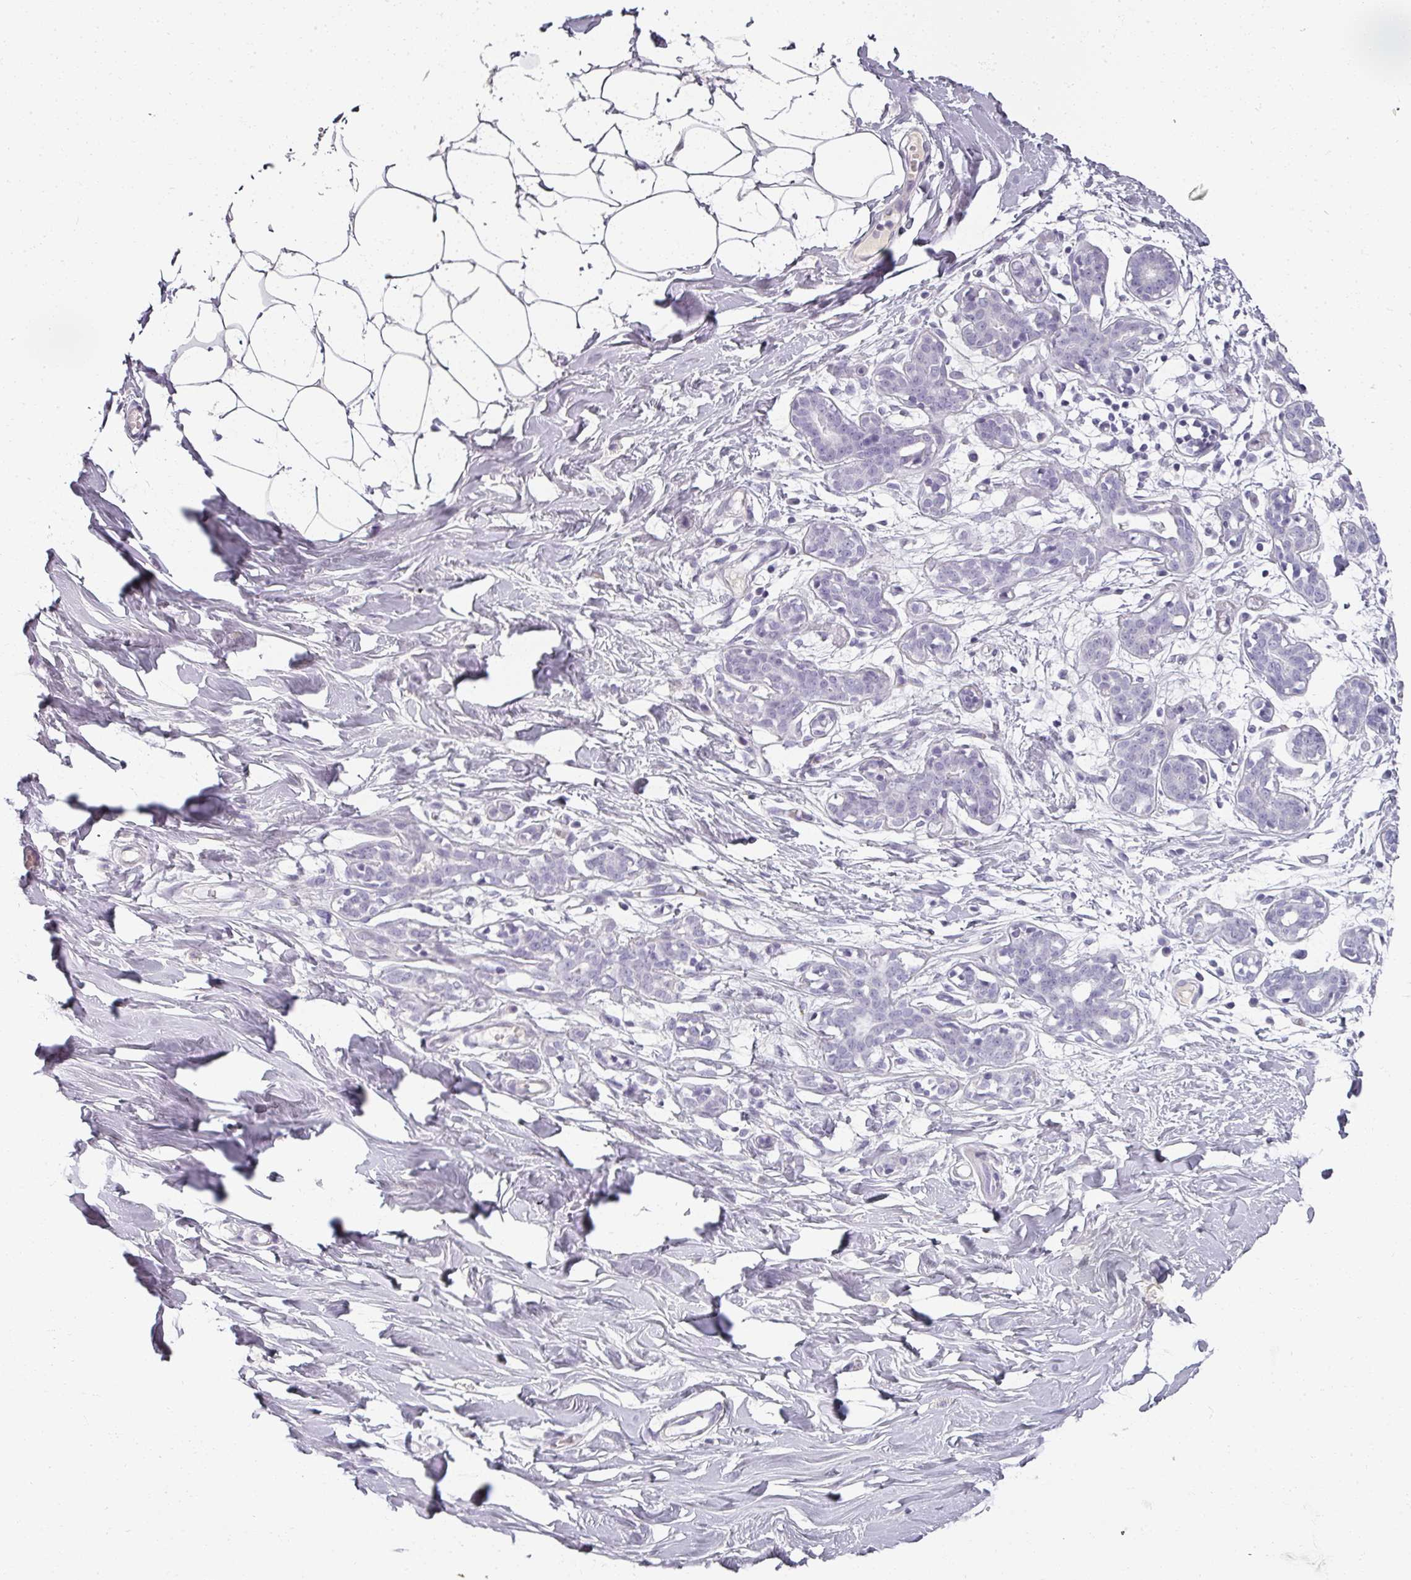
{"staining": {"intensity": "negative", "quantity": "none", "location": "none"}, "tissue": "breast", "cell_type": "Adipocytes", "image_type": "normal", "snomed": [{"axis": "morphology", "description": "Normal tissue, NOS"}, {"axis": "topography", "description": "Breast"}], "caption": "IHC of benign human breast demonstrates no staining in adipocytes.", "gene": "REG3A", "patient": {"sex": "female", "age": 27}}